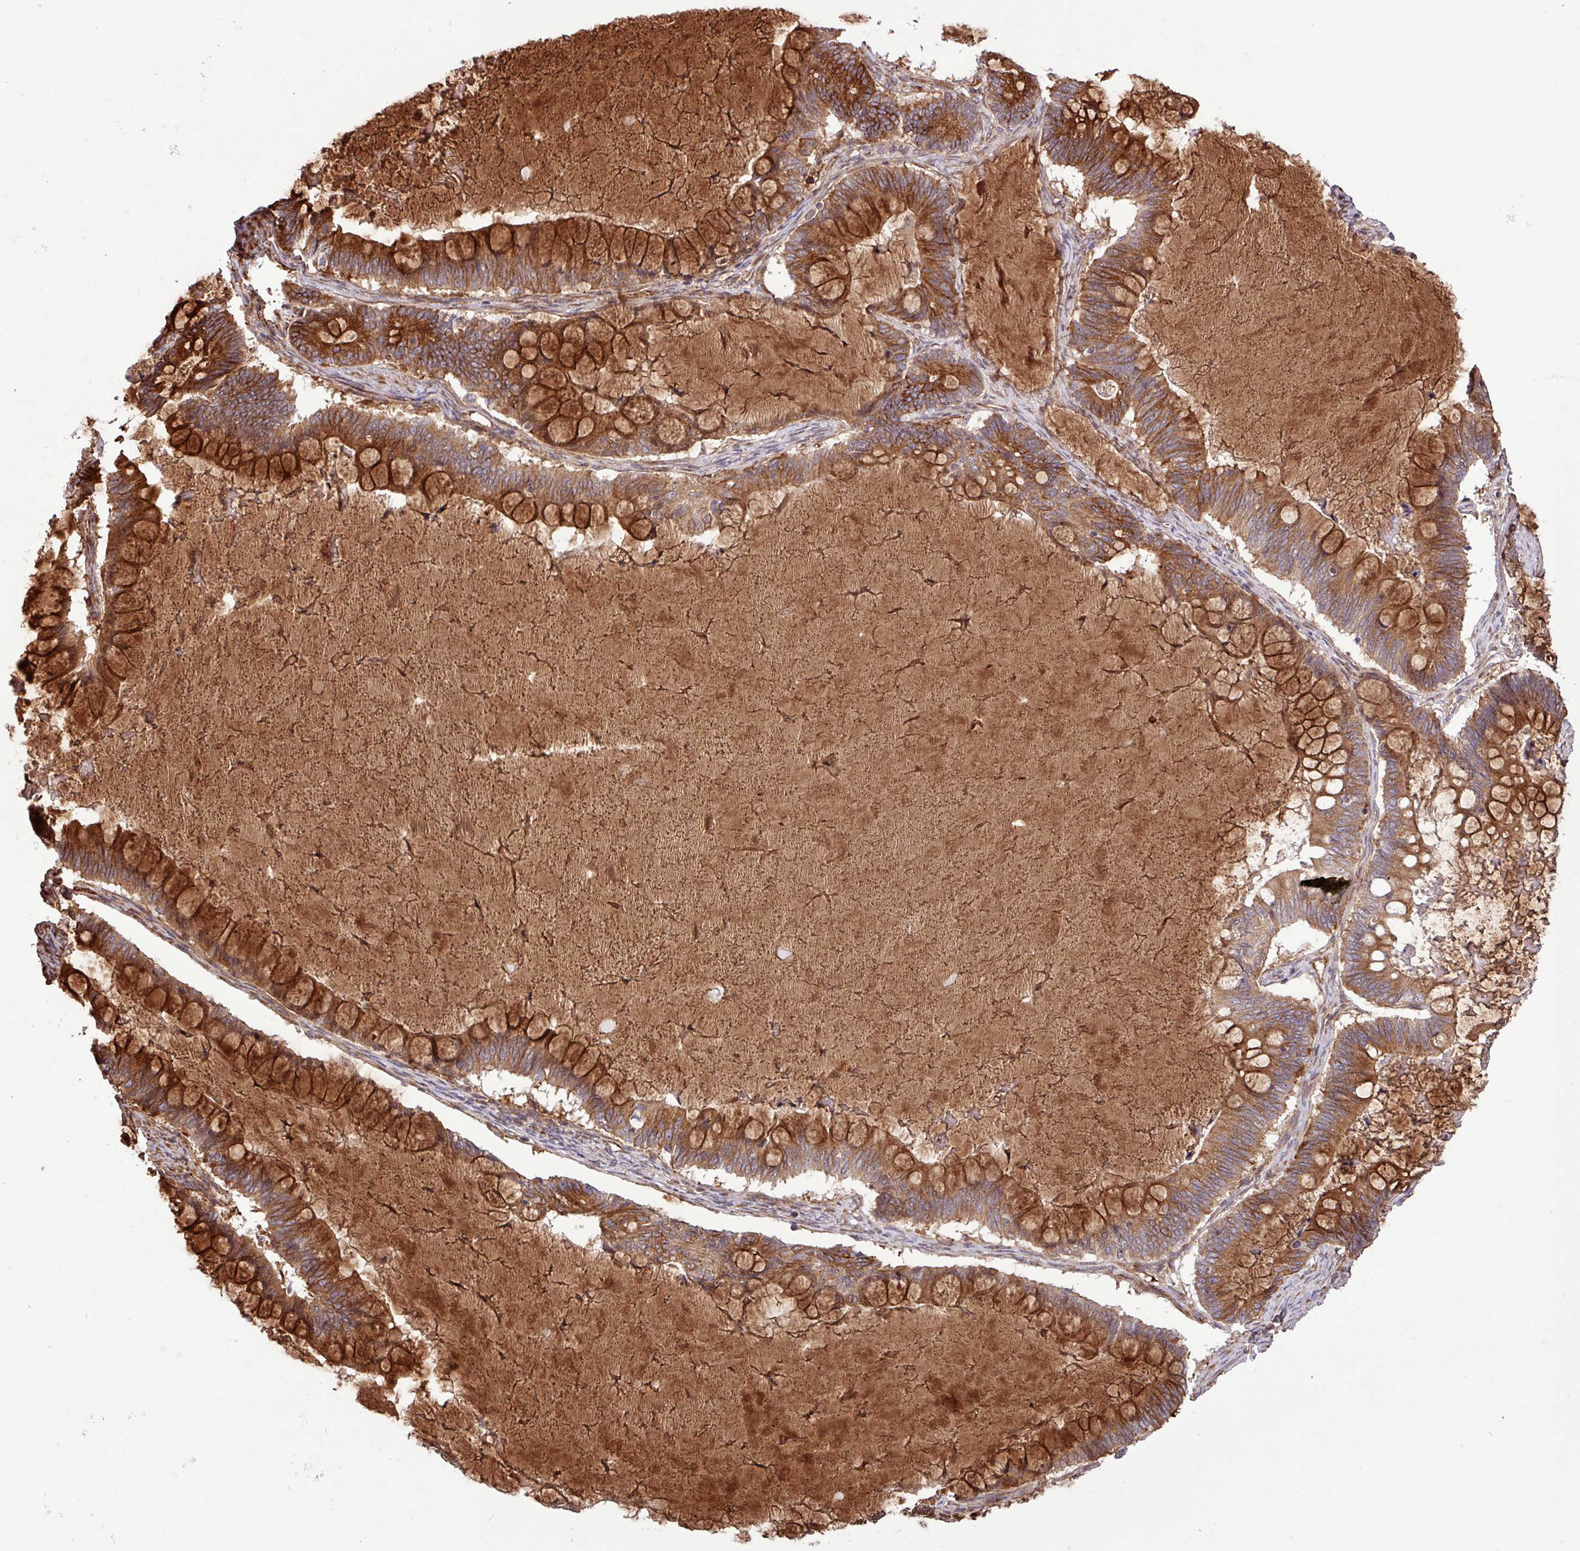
{"staining": {"intensity": "strong", "quantity": ">75%", "location": "cytoplasmic/membranous"}, "tissue": "ovarian cancer", "cell_type": "Tumor cells", "image_type": "cancer", "snomed": [{"axis": "morphology", "description": "Cystadenocarcinoma, mucinous, NOS"}, {"axis": "topography", "description": "Ovary"}], "caption": "The photomicrograph reveals a brown stain indicating the presence of a protein in the cytoplasmic/membranous of tumor cells in ovarian mucinous cystadenocarcinoma.", "gene": "ZNF300", "patient": {"sex": "female", "age": 61}}